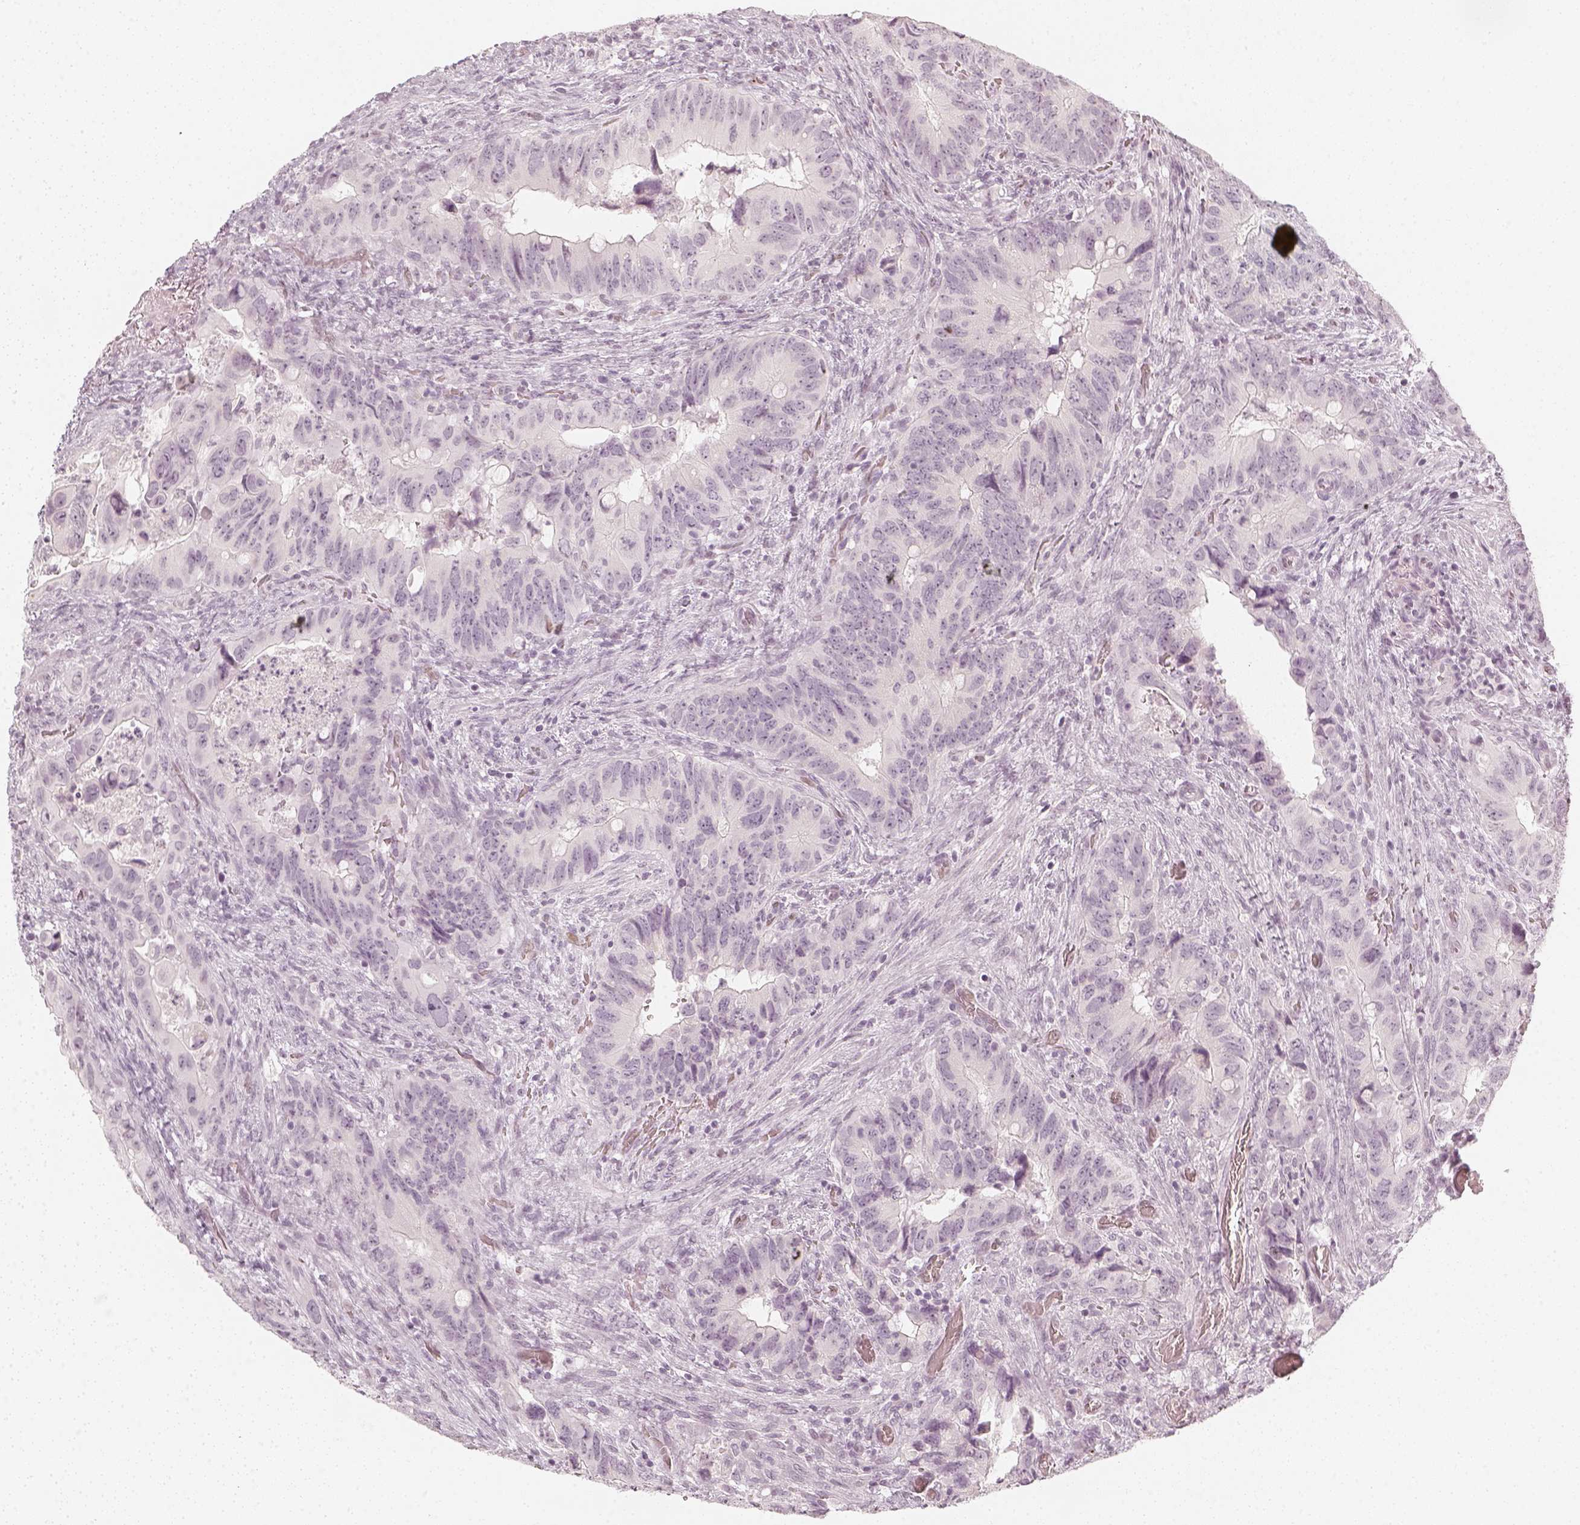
{"staining": {"intensity": "negative", "quantity": "none", "location": "none"}, "tissue": "colorectal cancer", "cell_type": "Tumor cells", "image_type": "cancer", "snomed": [{"axis": "morphology", "description": "Adenocarcinoma, NOS"}, {"axis": "topography", "description": "Rectum"}], "caption": "Immunohistochemistry (IHC) of human colorectal cancer (adenocarcinoma) exhibits no staining in tumor cells.", "gene": "KRTAP2-1", "patient": {"sex": "male", "age": 78}}